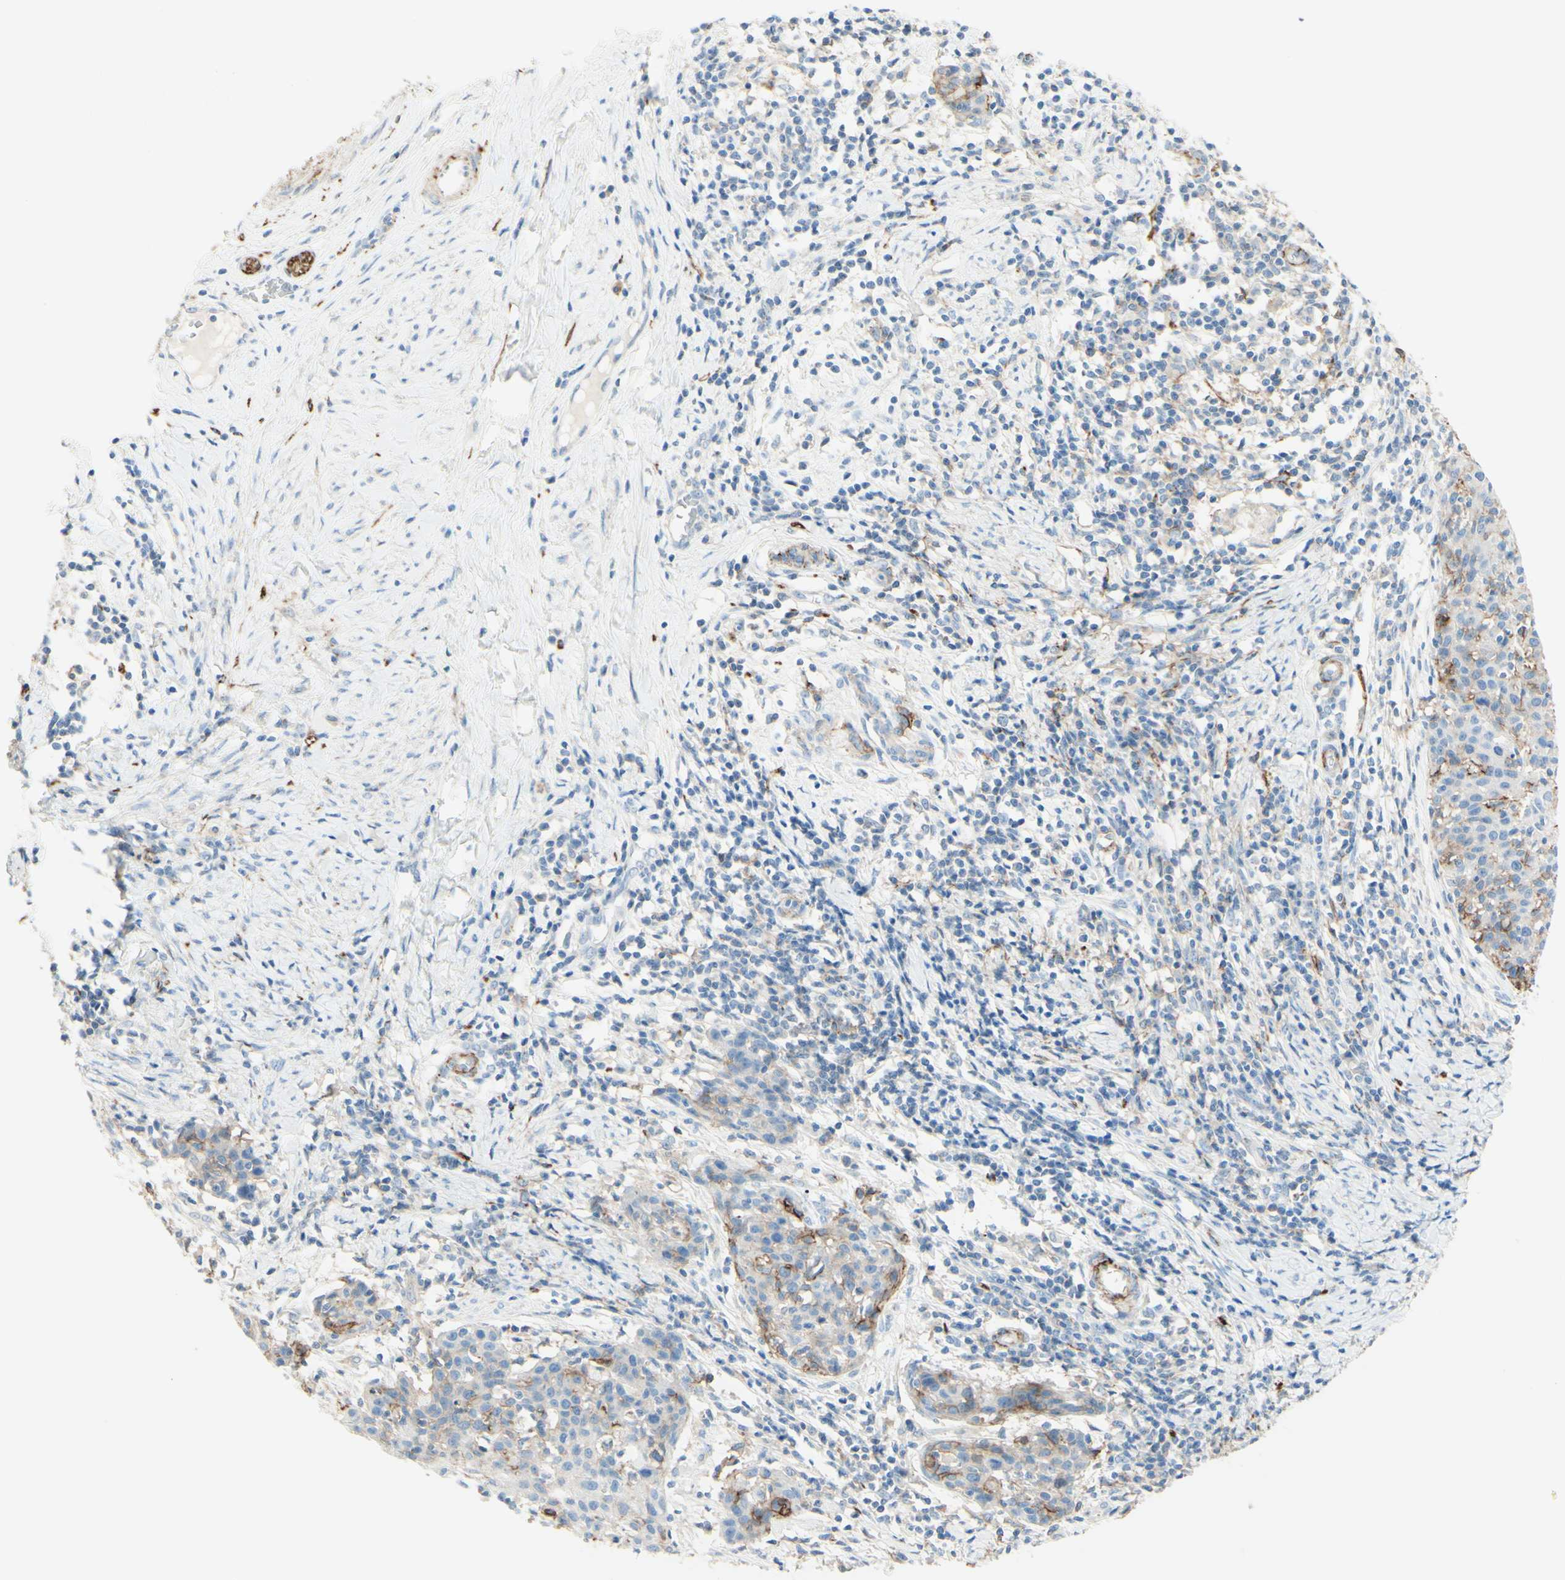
{"staining": {"intensity": "moderate", "quantity": "25%-75%", "location": "cytoplasmic/membranous"}, "tissue": "cervical cancer", "cell_type": "Tumor cells", "image_type": "cancer", "snomed": [{"axis": "morphology", "description": "Squamous cell carcinoma, NOS"}, {"axis": "topography", "description": "Cervix"}], "caption": "The image shows immunohistochemical staining of cervical cancer. There is moderate cytoplasmic/membranous staining is appreciated in approximately 25%-75% of tumor cells.", "gene": "ALCAM", "patient": {"sex": "female", "age": 38}}